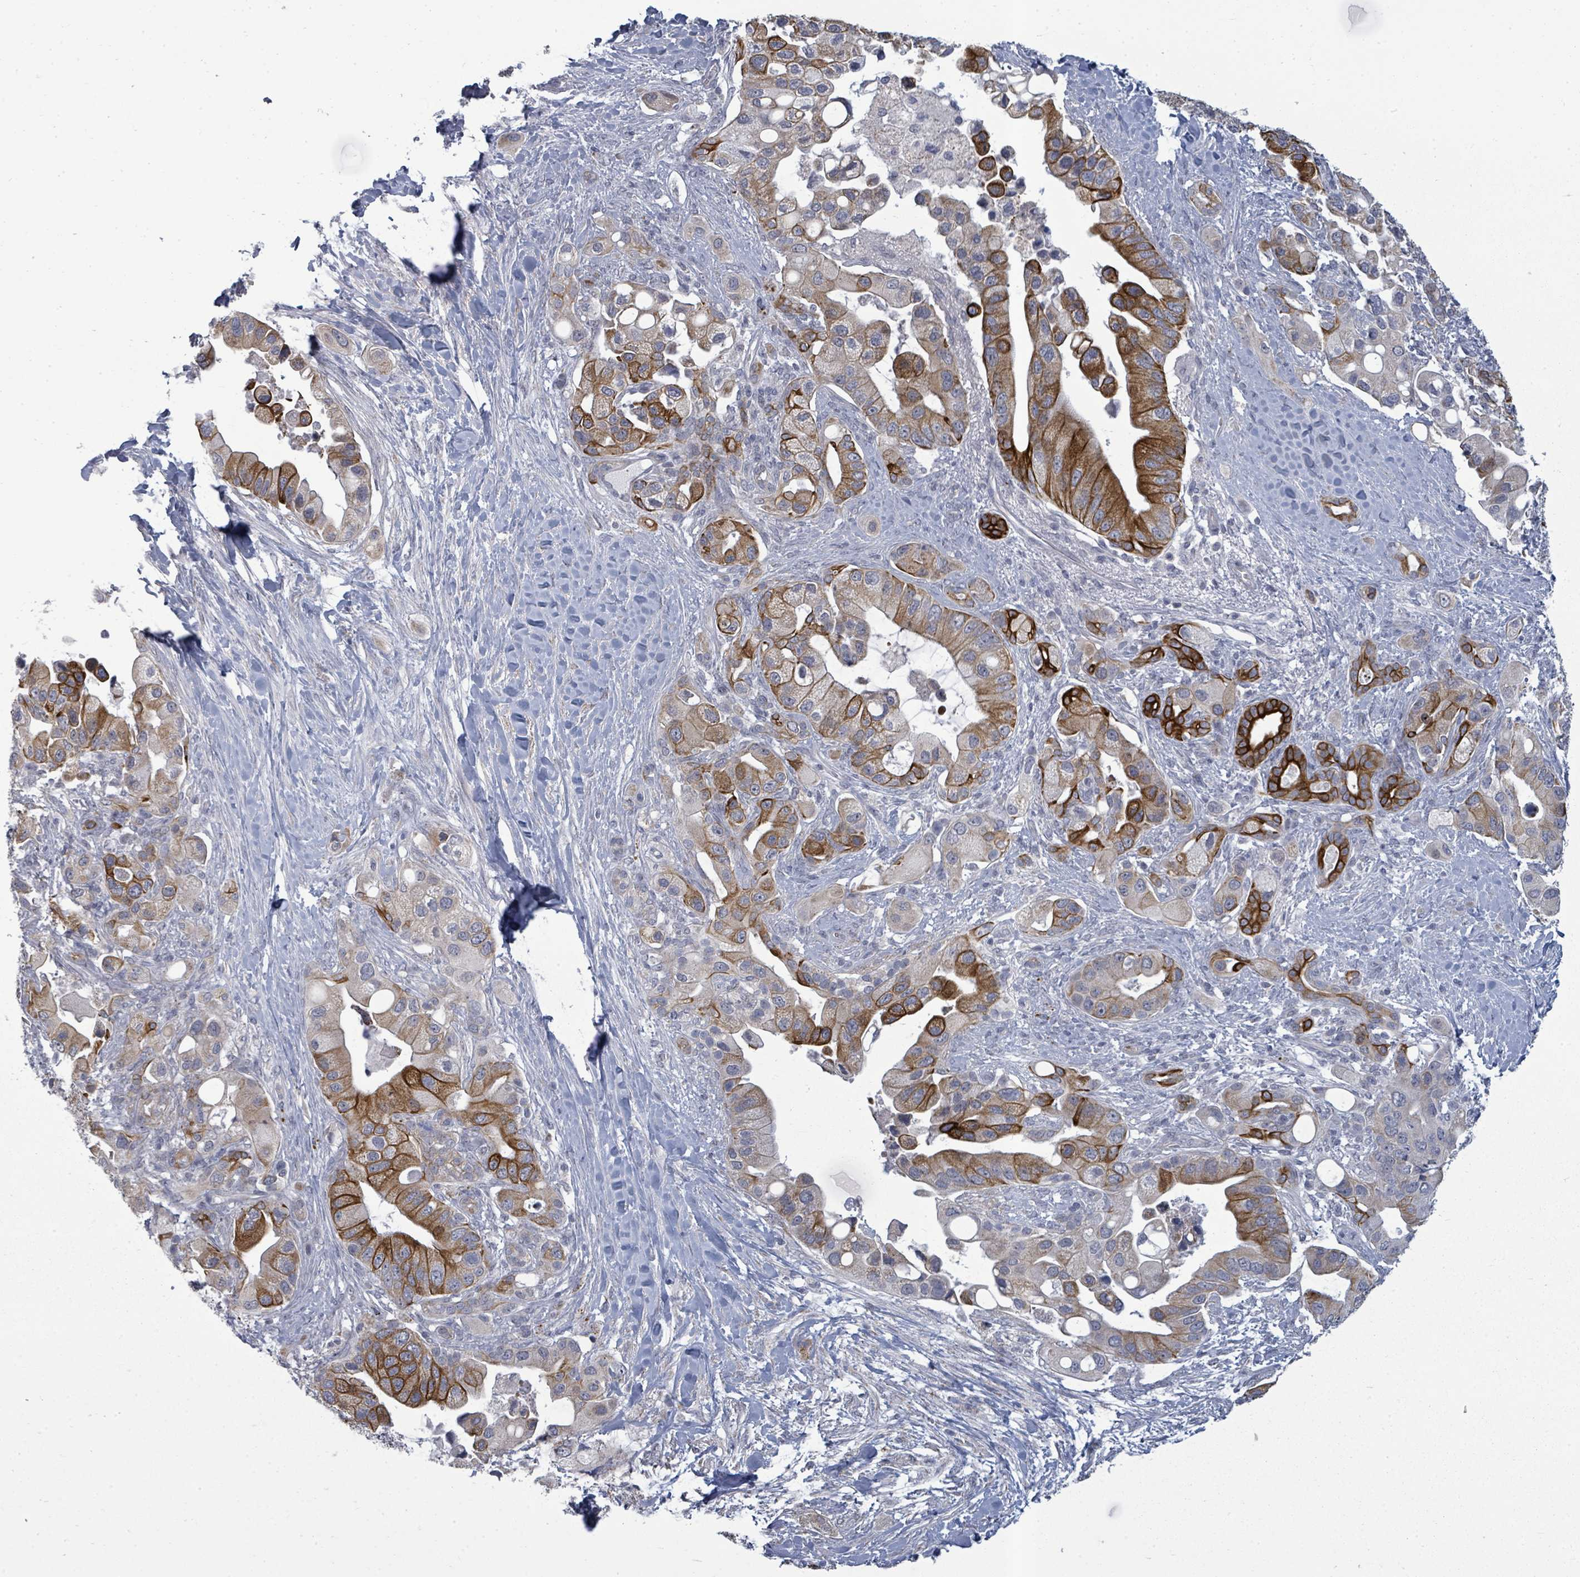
{"staining": {"intensity": "strong", "quantity": "25%-75%", "location": "cytoplasmic/membranous"}, "tissue": "pancreatic cancer", "cell_type": "Tumor cells", "image_type": "cancer", "snomed": [{"axis": "morphology", "description": "Adenocarcinoma, NOS"}, {"axis": "topography", "description": "Pancreas"}], "caption": "Adenocarcinoma (pancreatic) stained with a brown dye reveals strong cytoplasmic/membranous positive expression in about 25%-75% of tumor cells.", "gene": "PTPN20", "patient": {"sex": "male", "age": 57}}